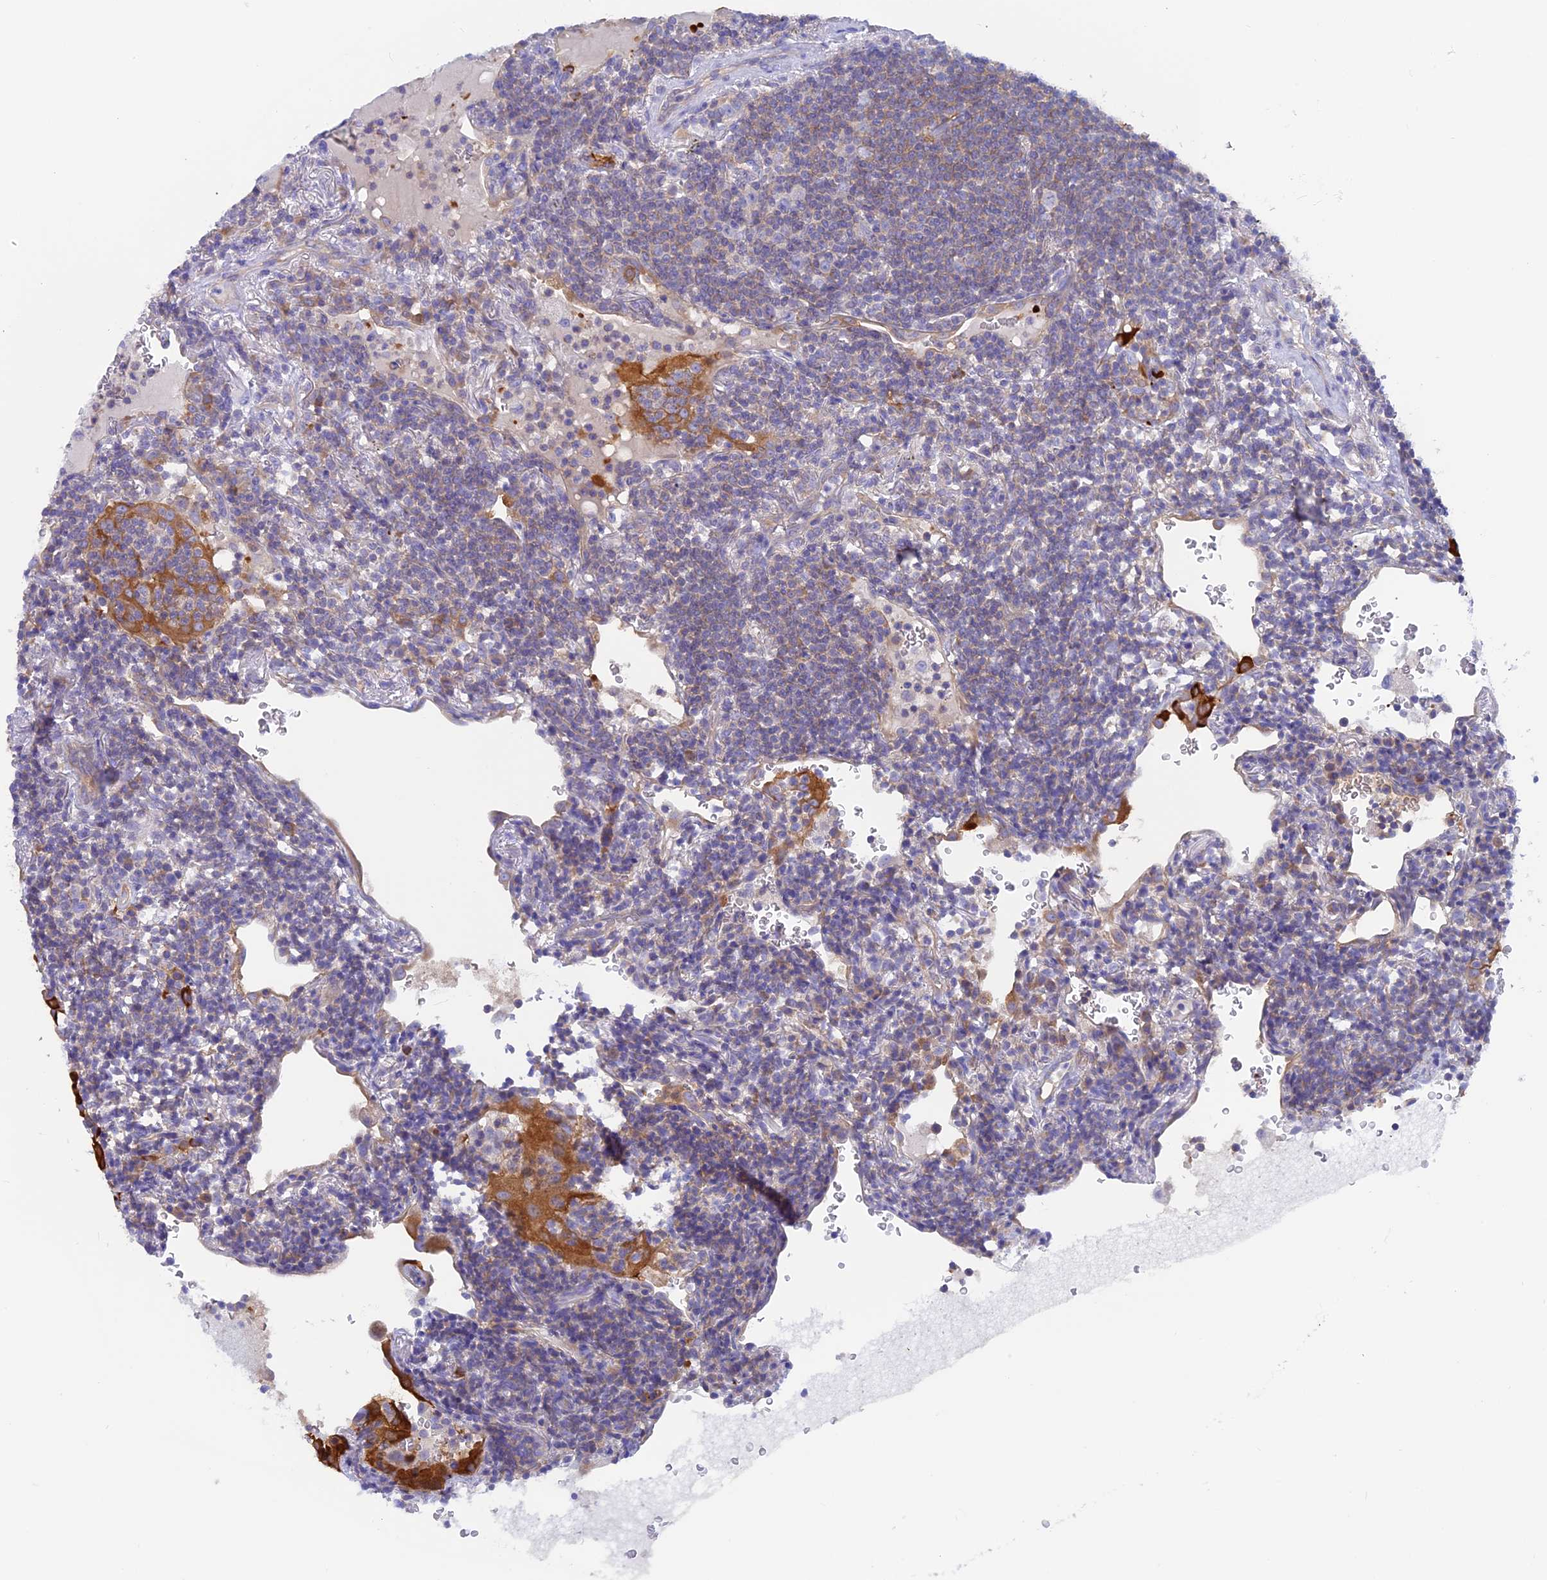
{"staining": {"intensity": "weak", "quantity": "<25%", "location": "cytoplasmic/membranous"}, "tissue": "lymphoma", "cell_type": "Tumor cells", "image_type": "cancer", "snomed": [{"axis": "morphology", "description": "Malignant lymphoma, non-Hodgkin's type, Low grade"}, {"axis": "topography", "description": "Lung"}], "caption": "This is a photomicrograph of immunohistochemistry staining of malignant lymphoma, non-Hodgkin's type (low-grade), which shows no positivity in tumor cells. (DAB immunohistochemistry (IHC), high magnification).", "gene": "LZTFL1", "patient": {"sex": "female", "age": 71}}